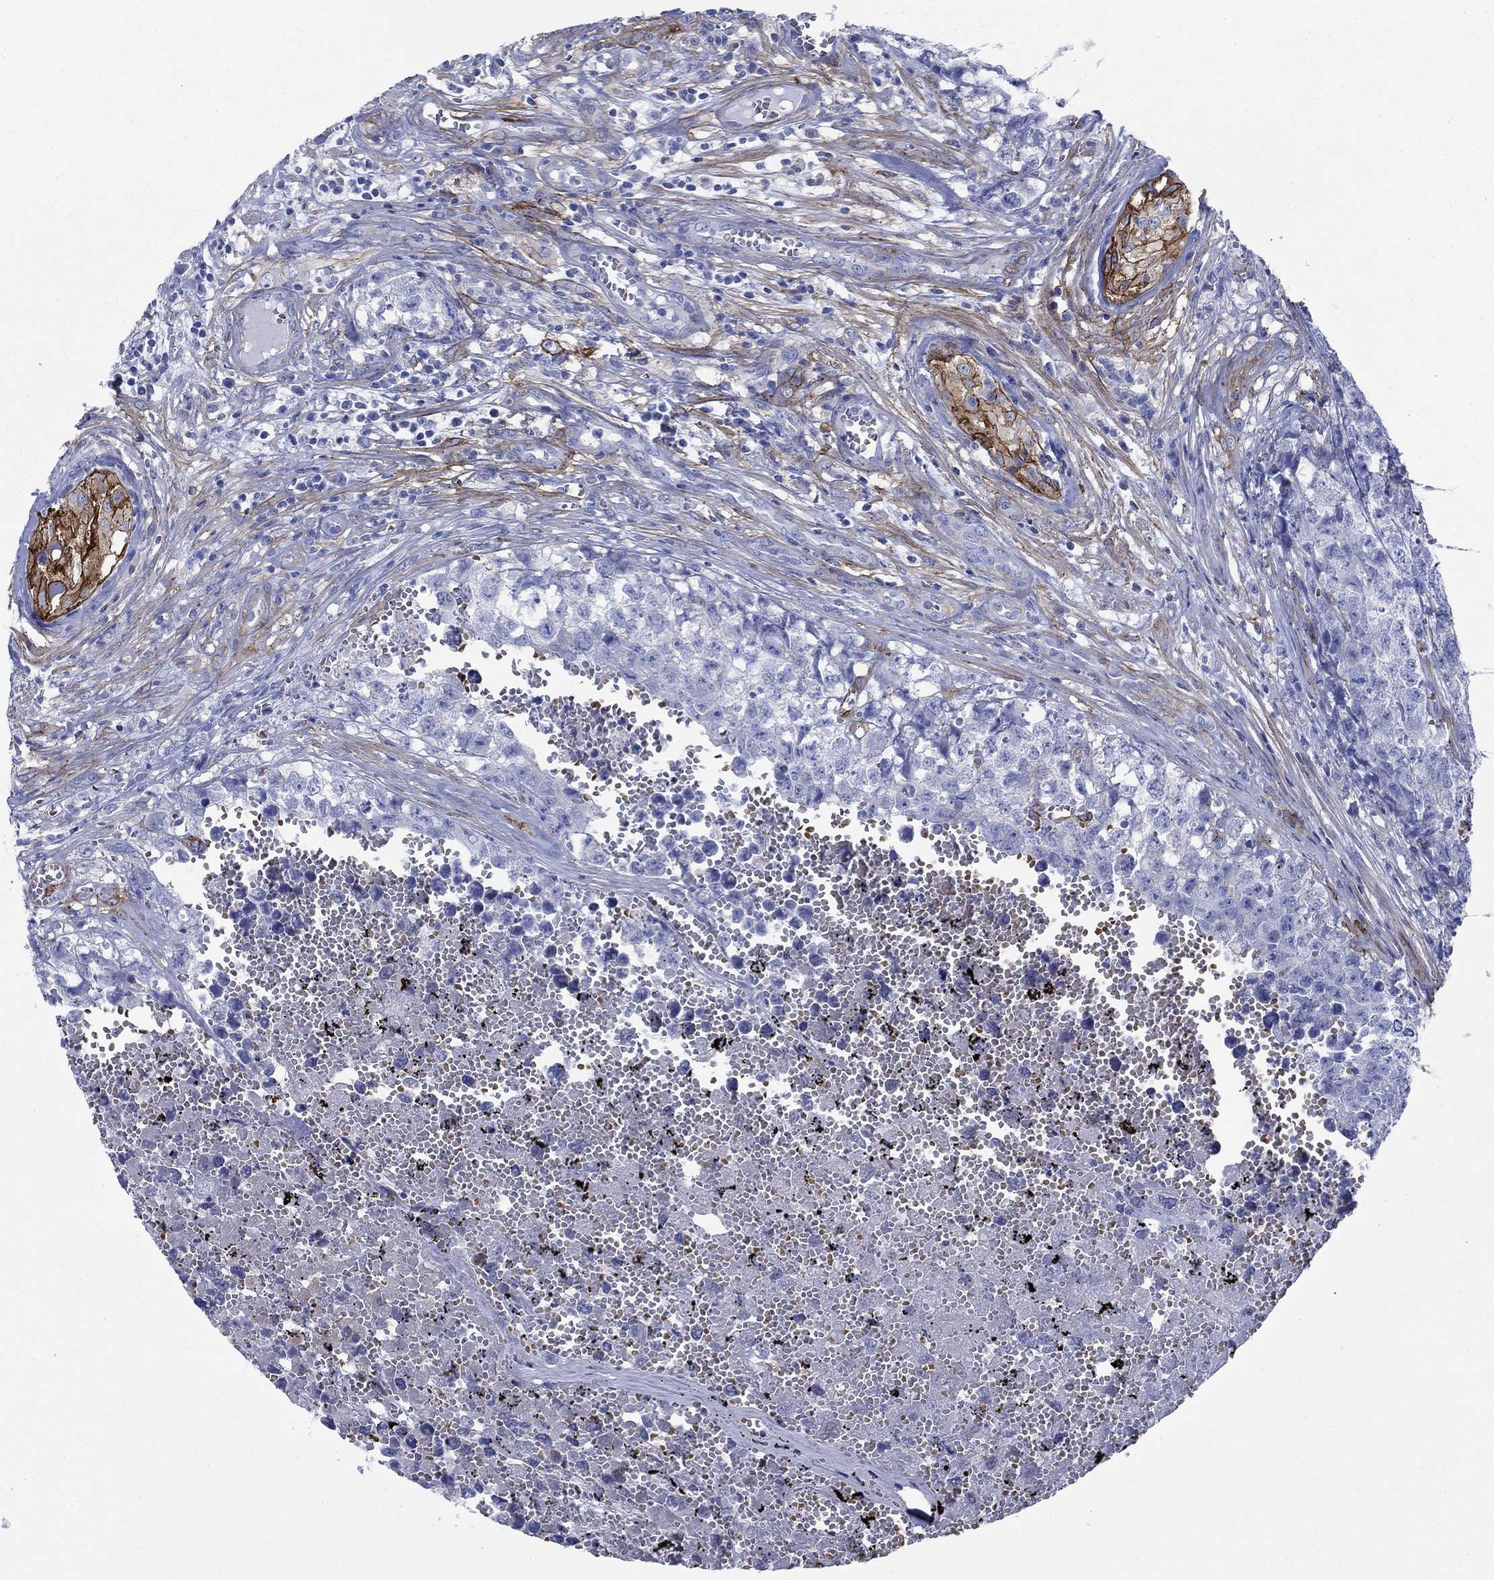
{"staining": {"intensity": "negative", "quantity": "none", "location": "none"}, "tissue": "testis cancer", "cell_type": "Tumor cells", "image_type": "cancer", "snomed": [{"axis": "morphology", "description": "Seminoma, NOS"}, {"axis": "morphology", "description": "Carcinoma, Embryonal, NOS"}, {"axis": "topography", "description": "Testis"}], "caption": "This is a histopathology image of IHC staining of seminoma (testis), which shows no staining in tumor cells.", "gene": "GPC1", "patient": {"sex": "male", "age": 22}}